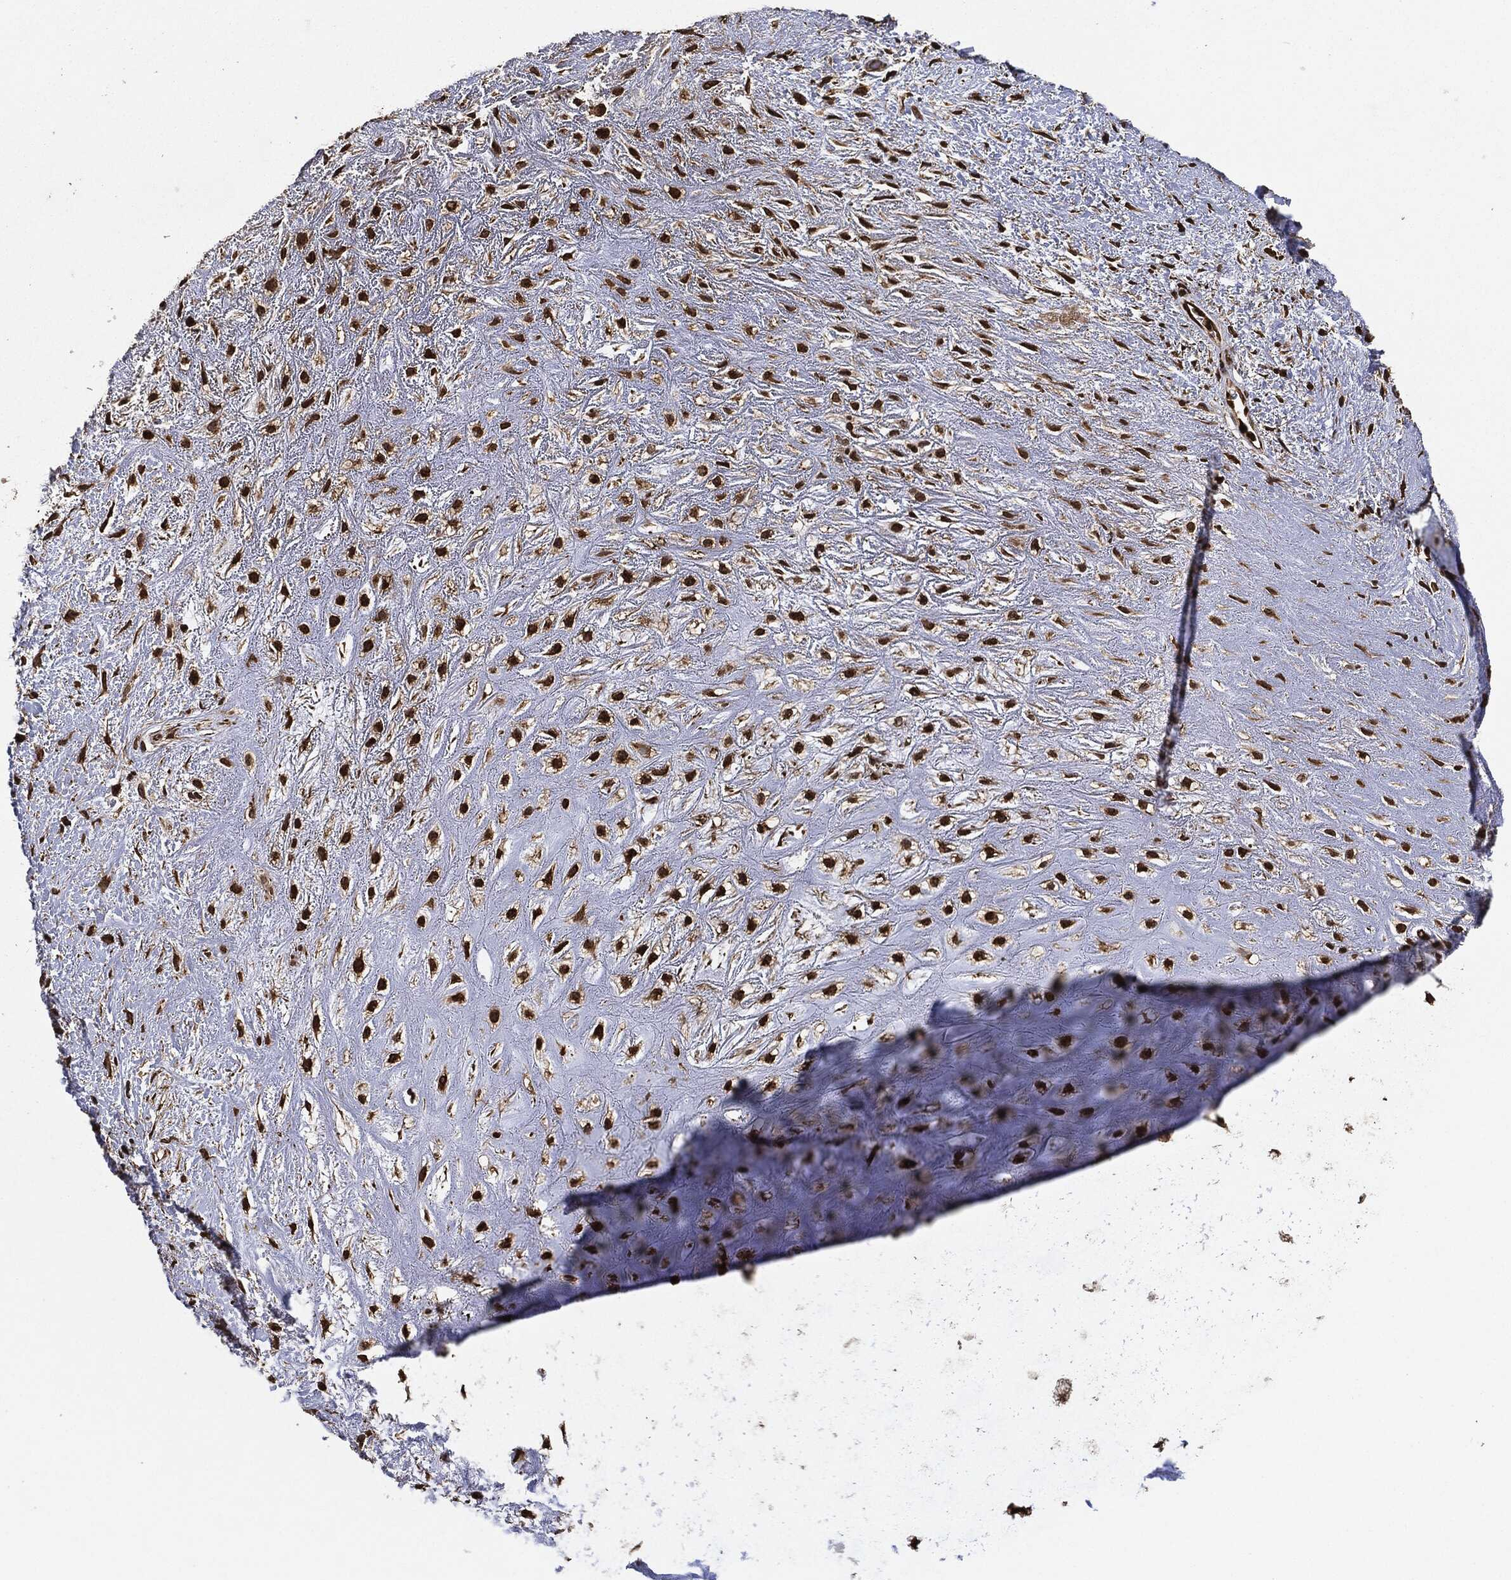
{"staining": {"intensity": "strong", "quantity": ">75%", "location": "nuclear"}, "tissue": "soft tissue", "cell_type": "Chondrocytes", "image_type": "normal", "snomed": [{"axis": "morphology", "description": "Normal tissue, NOS"}, {"axis": "morphology", "description": "Squamous cell carcinoma, NOS"}, {"axis": "topography", "description": "Cartilage tissue"}, {"axis": "topography", "description": "Head-Neck"}], "caption": "Immunohistochemical staining of benign soft tissue reveals >75% levels of strong nuclear protein expression in approximately >75% of chondrocytes.", "gene": "PDK1", "patient": {"sex": "male", "age": 62}}